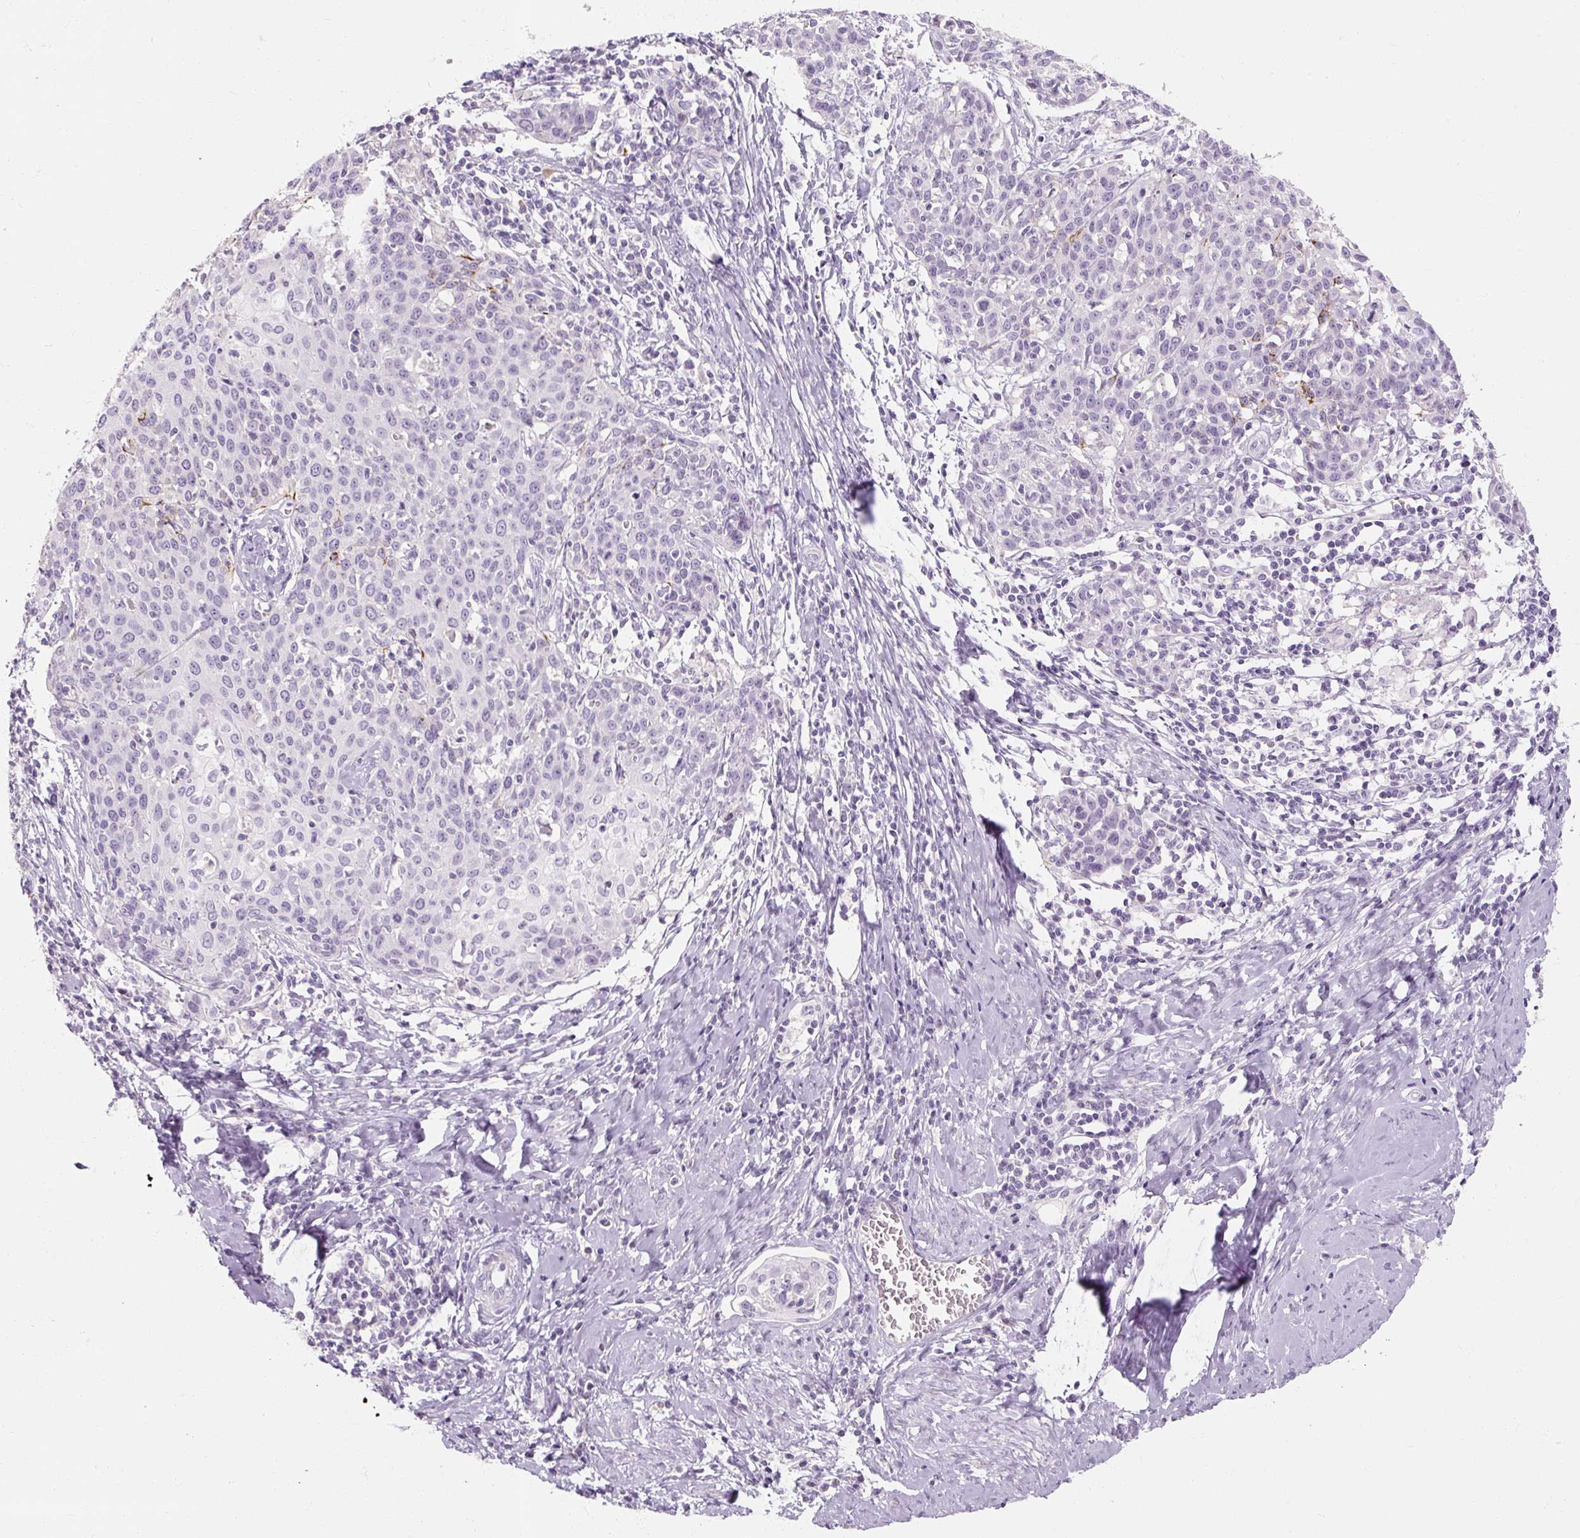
{"staining": {"intensity": "strong", "quantity": "<25%", "location": "cytoplasmic/membranous"}, "tissue": "cervical cancer", "cell_type": "Tumor cells", "image_type": "cancer", "snomed": [{"axis": "morphology", "description": "Squamous cell carcinoma, NOS"}, {"axis": "topography", "description": "Cervix"}], "caption": "DAB immunohistochemical staining of cervical cancer exhibits strong cytoplasmic/membranous protein positivity in approximately <25% of tumor cells. (Stains: DAB (3,3'-diaminobenzidine) in brown, nuclei in blue, Microscopy: brightfield microscopy at high magnification).", "gene": "NFE2L3", "patient": {"sex": "female", "age": 38}}